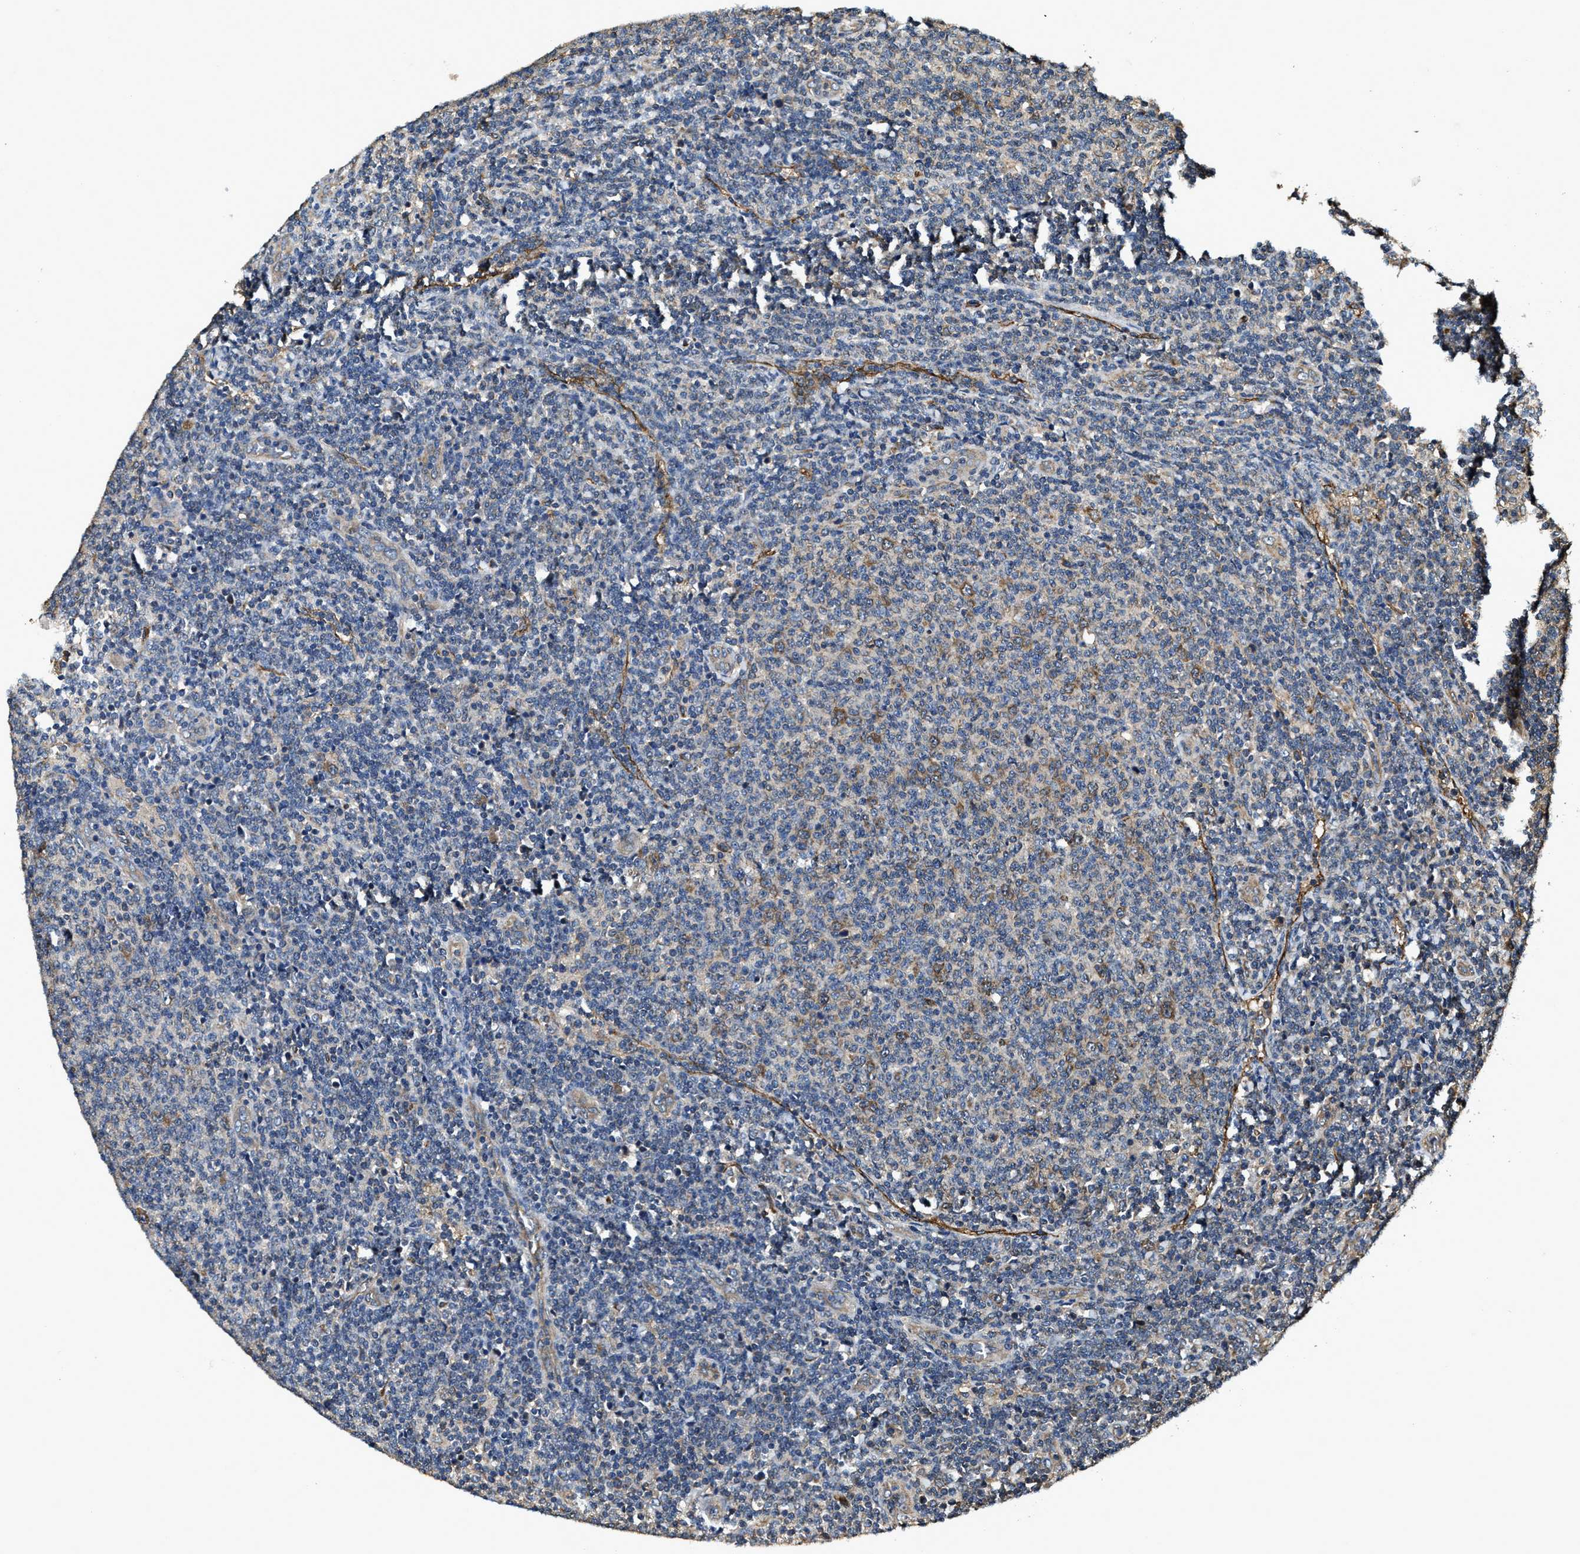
{"staining": {"intensity": "weak", "quantity": "<25%", "location": "cytoplasmic/membranous"}, "tissue": "lymphoma", "cell_type": "Tumor cells", "image_type": "cancer", "snomed": [{"axis": "morphology", "description": "Malignant lymphoma, non-Hodgkin's type, Low grade"}, {"axis": "topography", "description": "Lymph node"}], "caption": "High power microscopy micrograph of an immunohistochemistry micrograph of lymphoma, revealing no significant expression in tumor cells.", "gene": "GFRA3", "patient": {"sex": "male", "age": 66}}